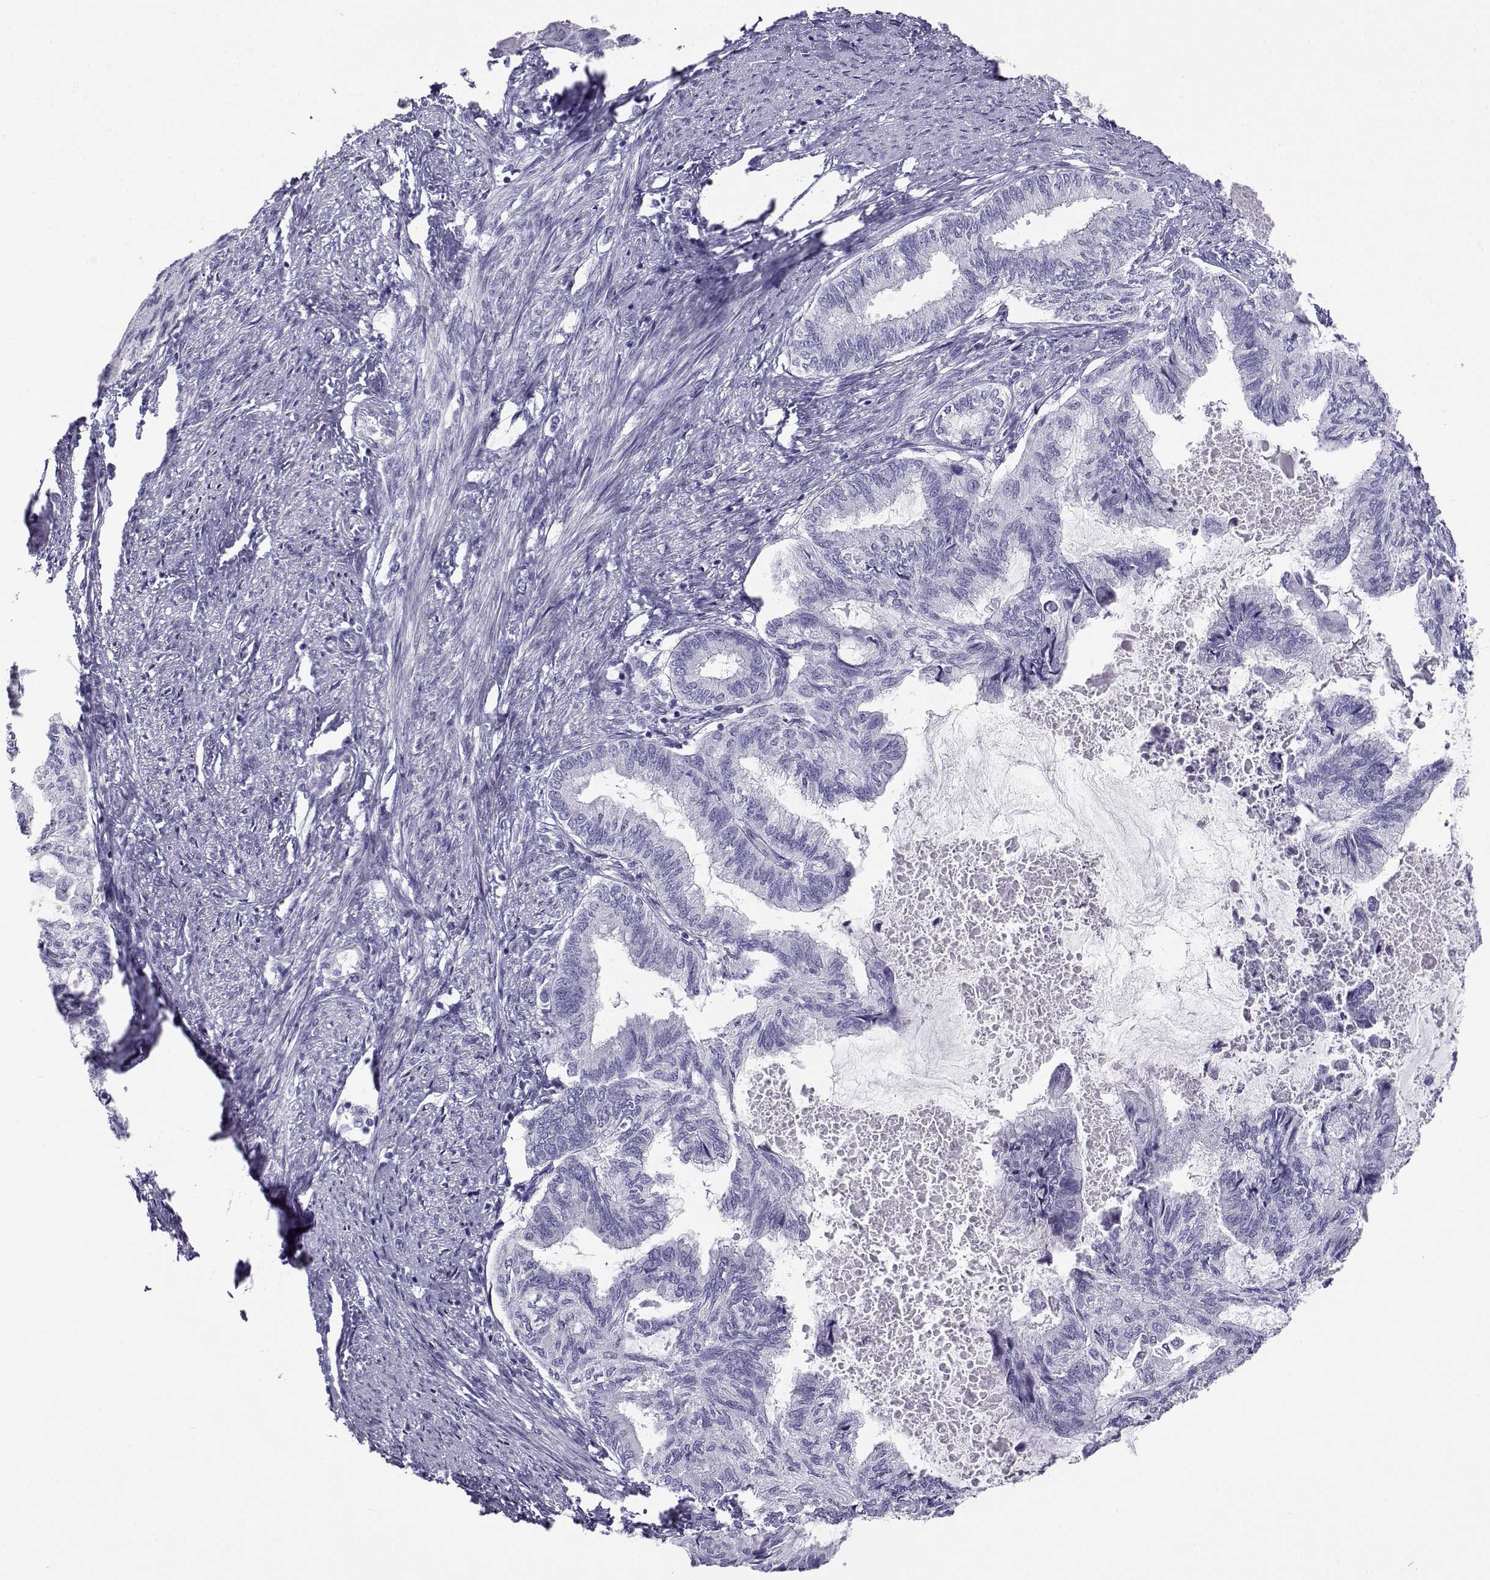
{"staining": {"intensity": "negative", "quantity": "none", "location": "none"}, "tissue": "endometrial cancer", "cell_type": "Tumor cells", "image_type": "cancer", "snomed": [{"axis": "morphology", "description": "Adenocarcinoma, NOS"}, {"axis": "topography", "description": "Endometrium"}], "caption": "There is no significant expression in tumor cells of endometrial cancer (adenocarcinoma).", "gene": "CABS1", "patient": {"sex": "female", "age": 86}}